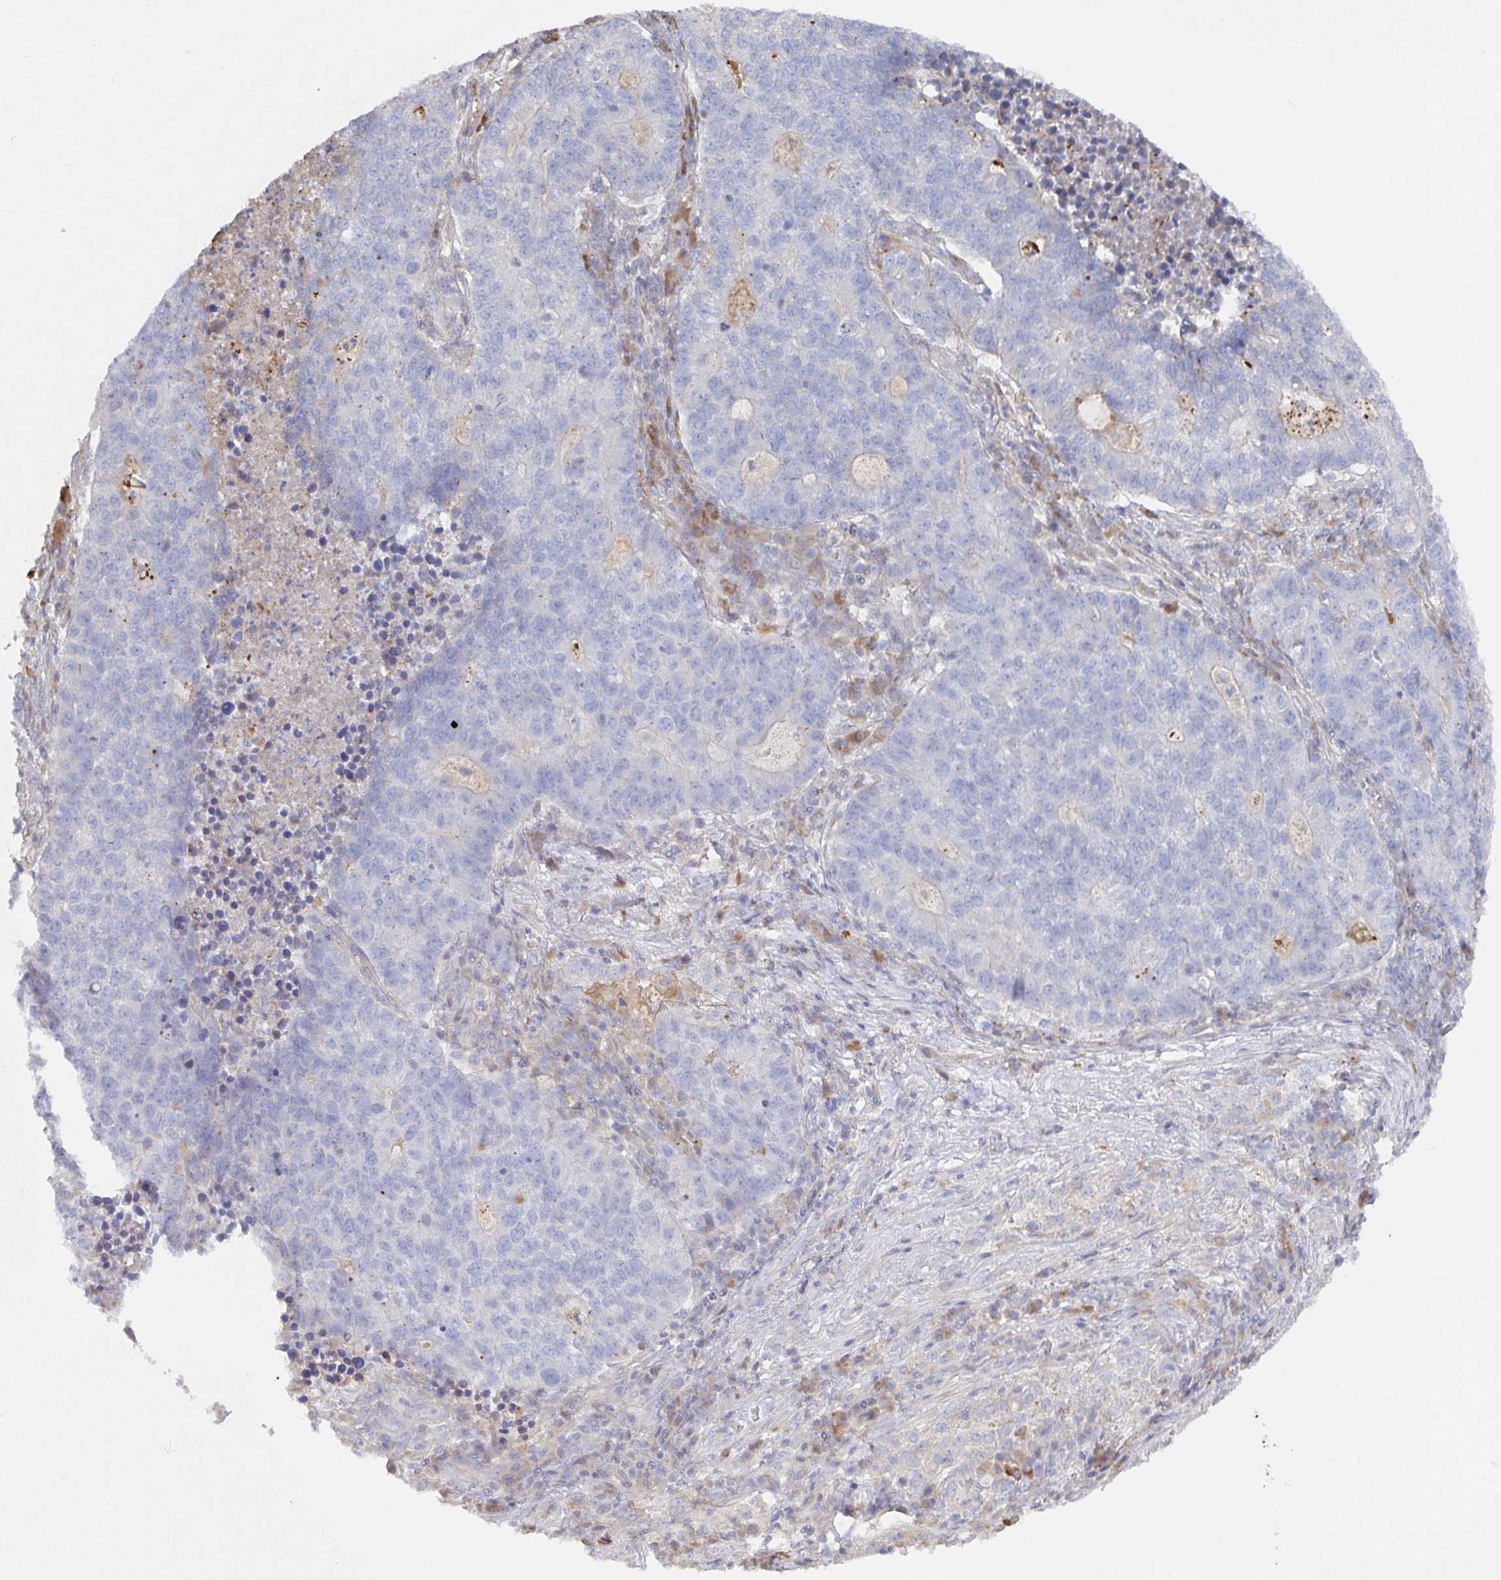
{"staining": {"intensity": "negative", "quantity": "none", "location": "none"}, "tissue": "lung cancer", "cell_type": "Tumor cells", "image_type": "cancer", "snomed": [{"axis": "morphology", "description": "Adenocarcinoma, NOS"}, {"axis": "topography", "description": "Lung"}], "caption": "Photomicrograph shows no significant protein staining in tumor cells of adenocarcinoma (lung). Nuclei are stained in blue.", "gene": "IRAK2", "patient": {"sex": "male", "age": 57}}